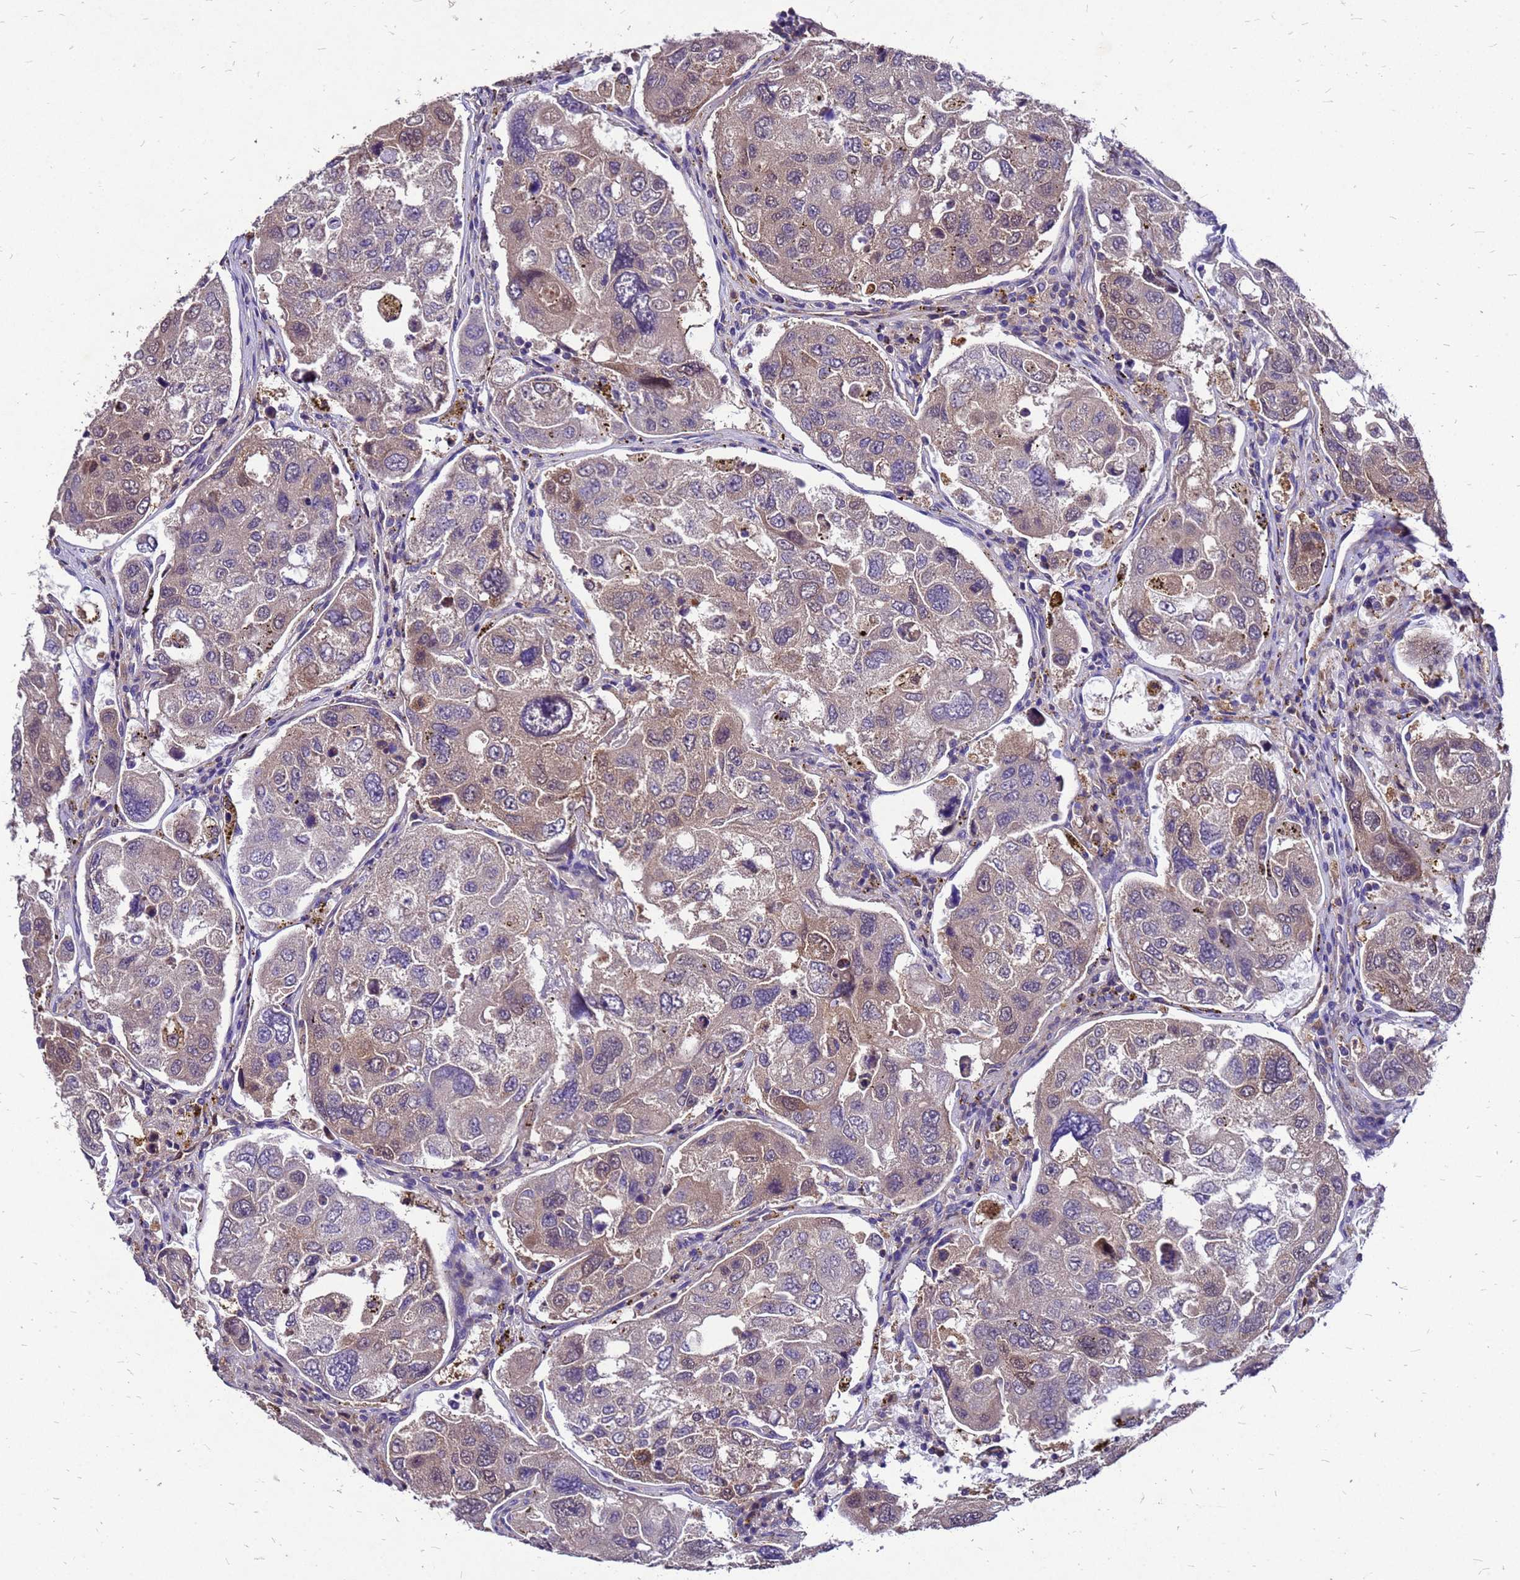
{"staining": {"intensity": "weak", "quantity": "25%-75%", "location": "cytoplasmic/membranous"}, "tissue": "urothelial cancer", "cell_type": "Tumor cells", "image_type": "cancer", "snomed": [{"axis": "morphology", "description": "Urothelial carcinoma, High grade"}, {"axis": "topography", "description": "Lymph node"}, {"axis": "topography", "description": "Urinary bladder"}], "caption": "Immunohistochemistry (DAB (3,3'-diaminobenzidine)) staining of urothelial cancer displays weak cytoplasmic/membranous protein staining in about 25%-75% of tumor cells. (DAB IHC, brown staining for protein, blue staining for nuclei).", "gene": "DUSP23", "patient": {"sex": "male", "age": 51}}